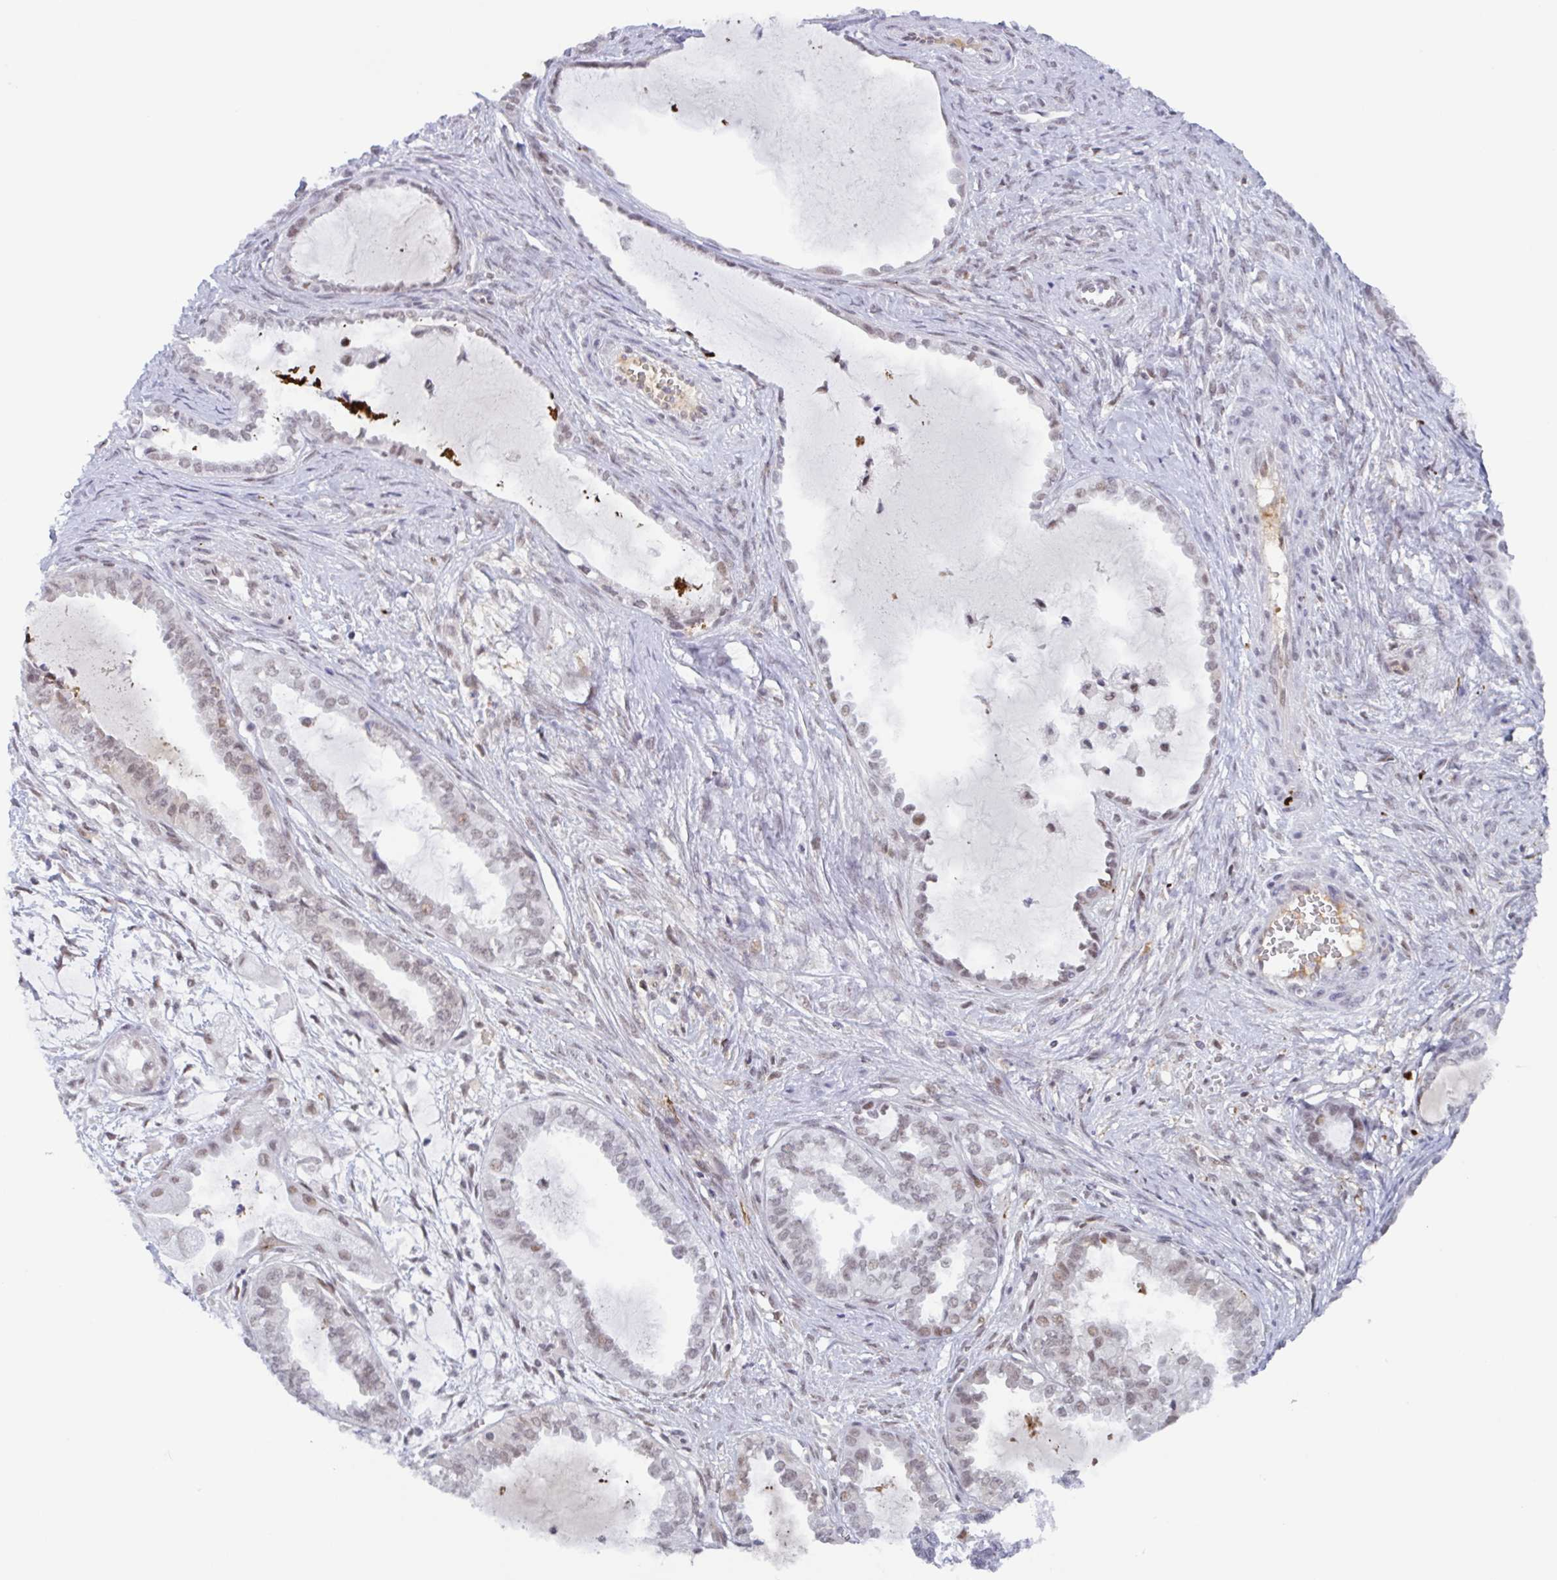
{"staining": {"intensity": "moderate", "quantity": ">75%", "location": "nuclear"}, "tissue": "ovarian cancer", "cell_type": "Tumor cells", "image_type": "cancer", "snomed": [{"axis": "morphology", "description": "Carcinoma, NOS"}, {"axis": "morphology", "description": "Carcinoma, endometroid"}, {"axis": "topography", "description": "Ovary"}], "caption": "An image of human ovarian cancer stained for a protein demonstrates moderate nuclear brown staining in tumor cells.", "gene": "PLG", "patient": {"sex": "female", "age": 50}}